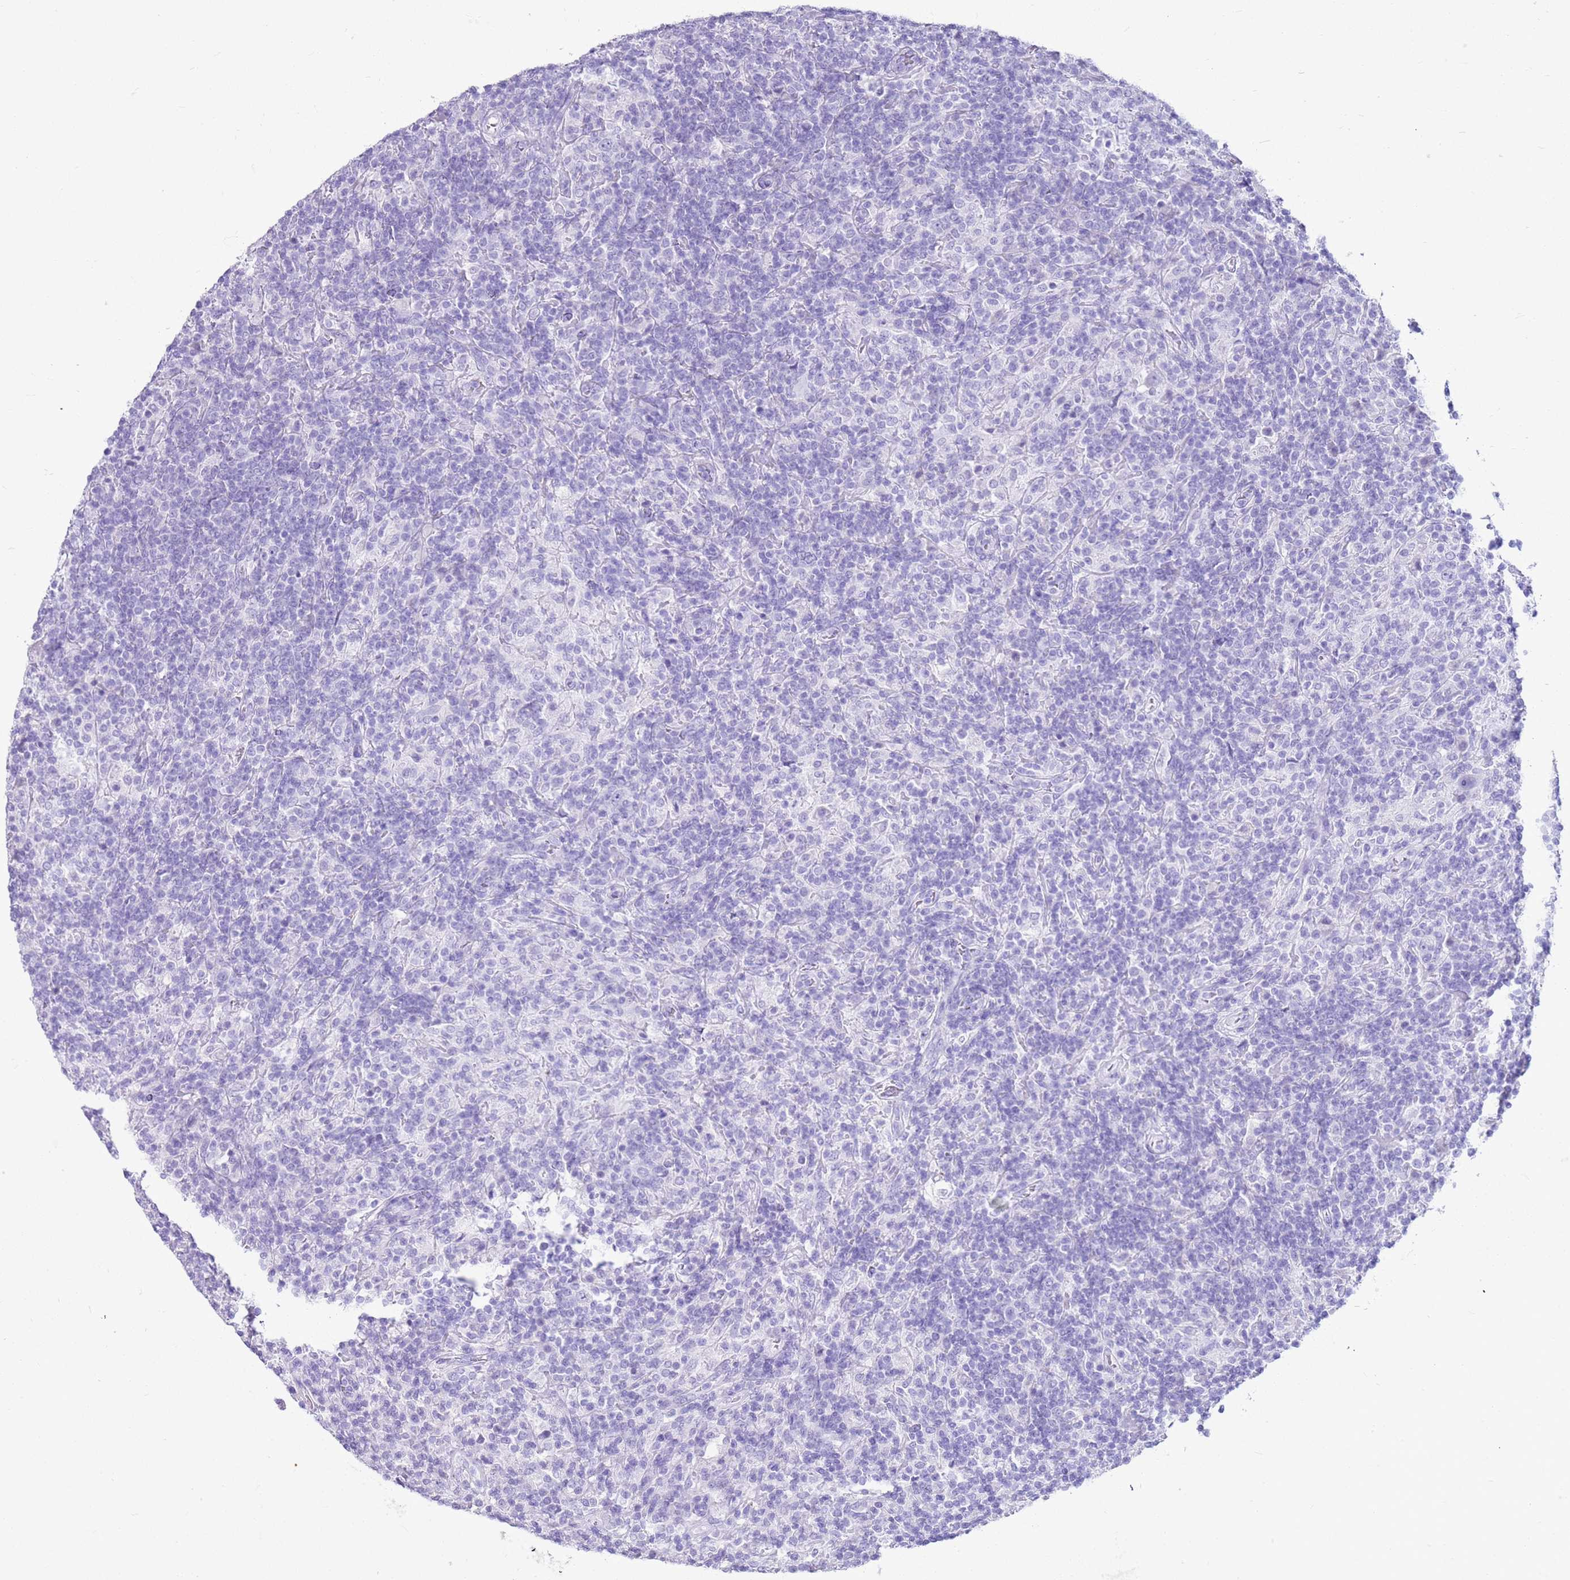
{"staining": {"intensity": "negative", "quantity": "none", "location": "none"}, "tissue": "lymphoma", "cell_type": "Tumor cells", "image_type": "cancer", "snomed": [{"axis": "morphology", "description": "Hodgkin's disease, NOS"}, {"axis": "topography", "description": "Lymph node"}], "caption": "The histopathology image displays no significant positivity in tumor cells of Hodgkin's disease.", "gene": "CA8", "patient": {"sex": "male", "age": 70}}